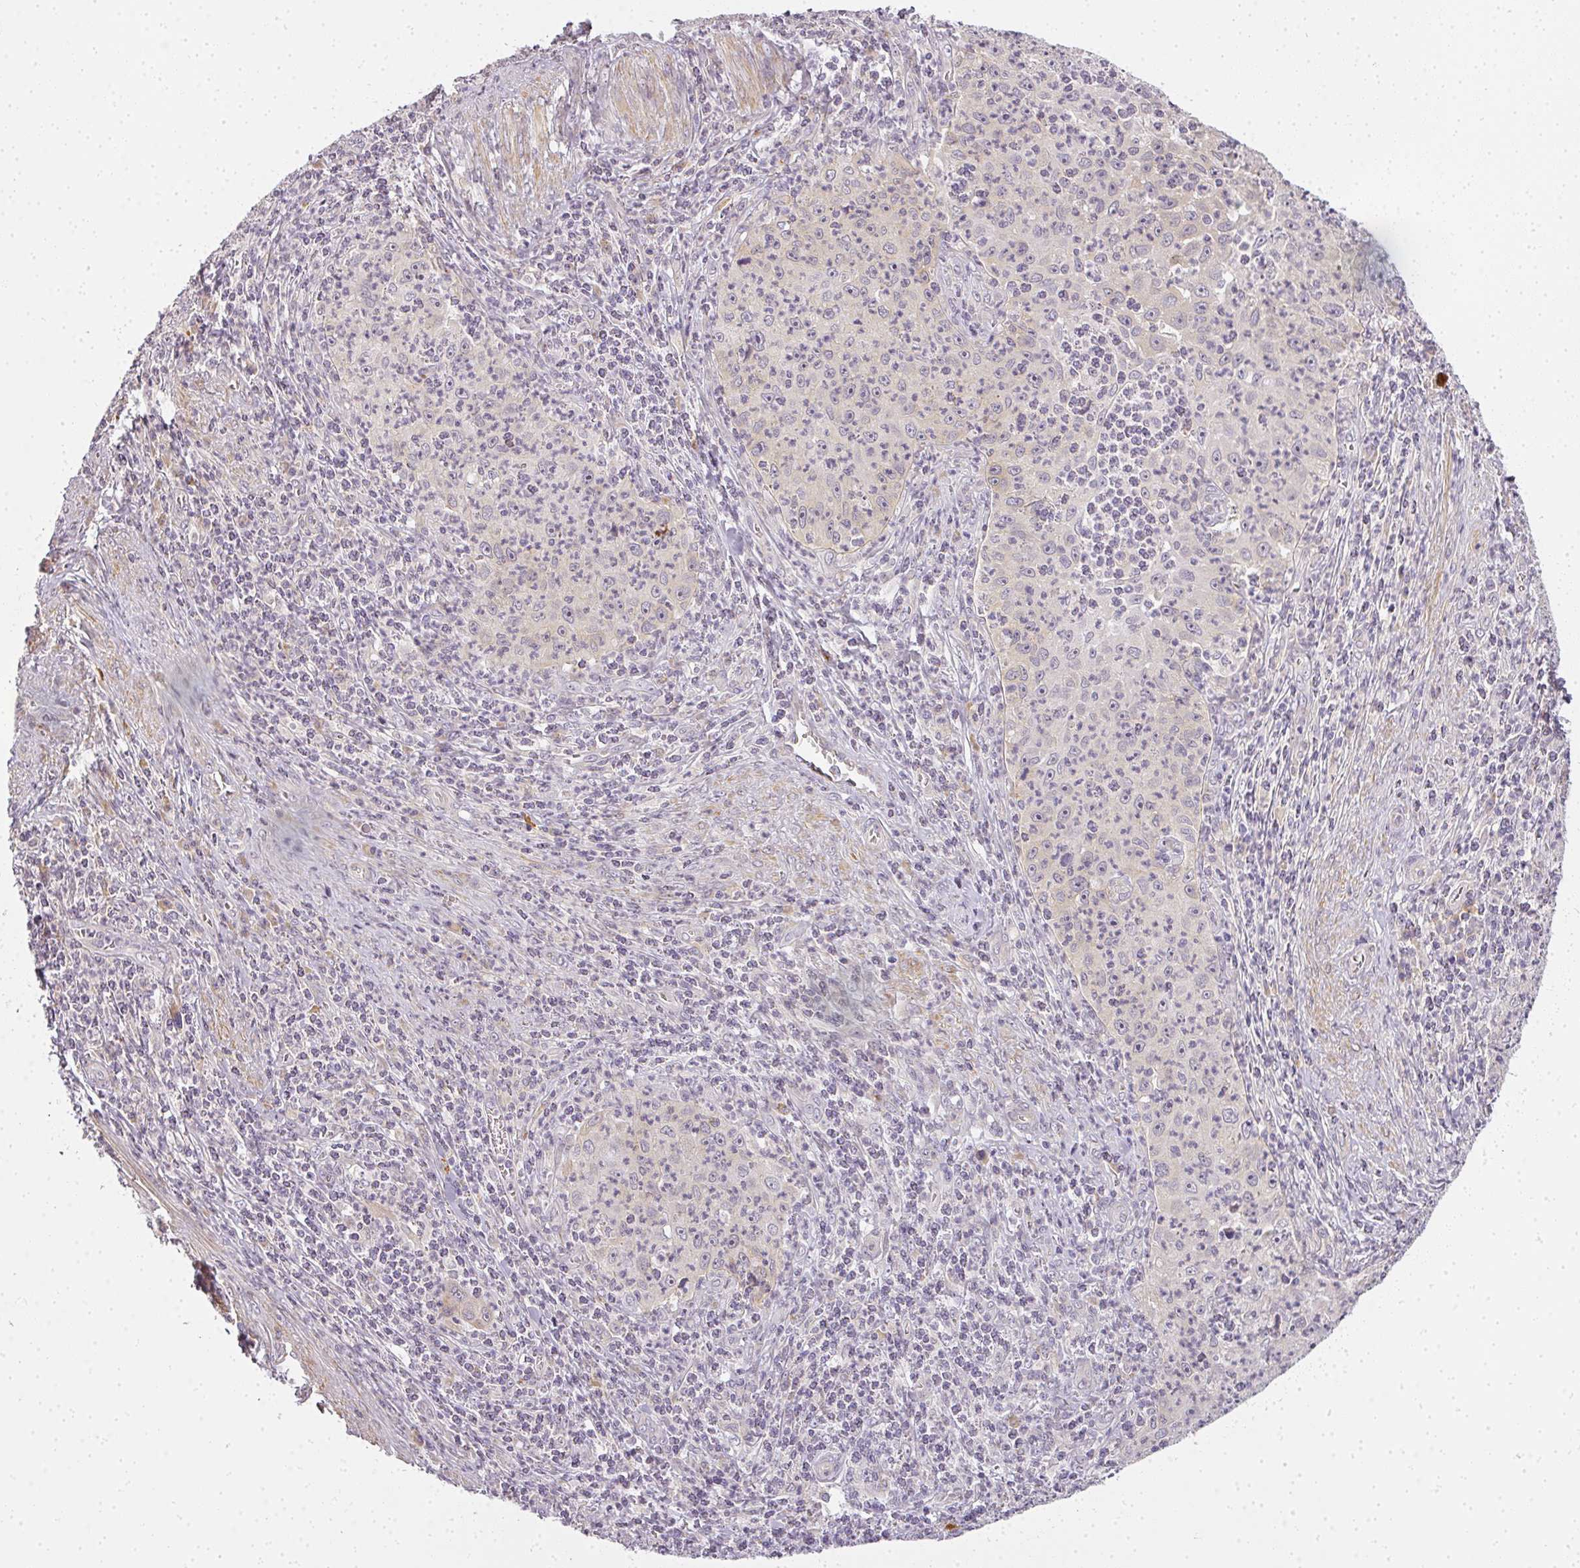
{"staining": {"intensity": "negative", "quantity": "none", "location": "none"}, "tissue": "cervical cancer", "cell_type": "Tumor cells", "image_type": "cancer", "snomed": [{"axis": "morphology", "description": "Squamous cell carcinoma, NOS"}, {"axis": "topography", "description": "Cervix"}], "caption": "This is a micrograph of immunohistochemistry staining of cervical squamous cell carcinoma, which shows no expression in tumor cells.", "gene": "MED19", "patient": {"sex": "female", "age": 30}}